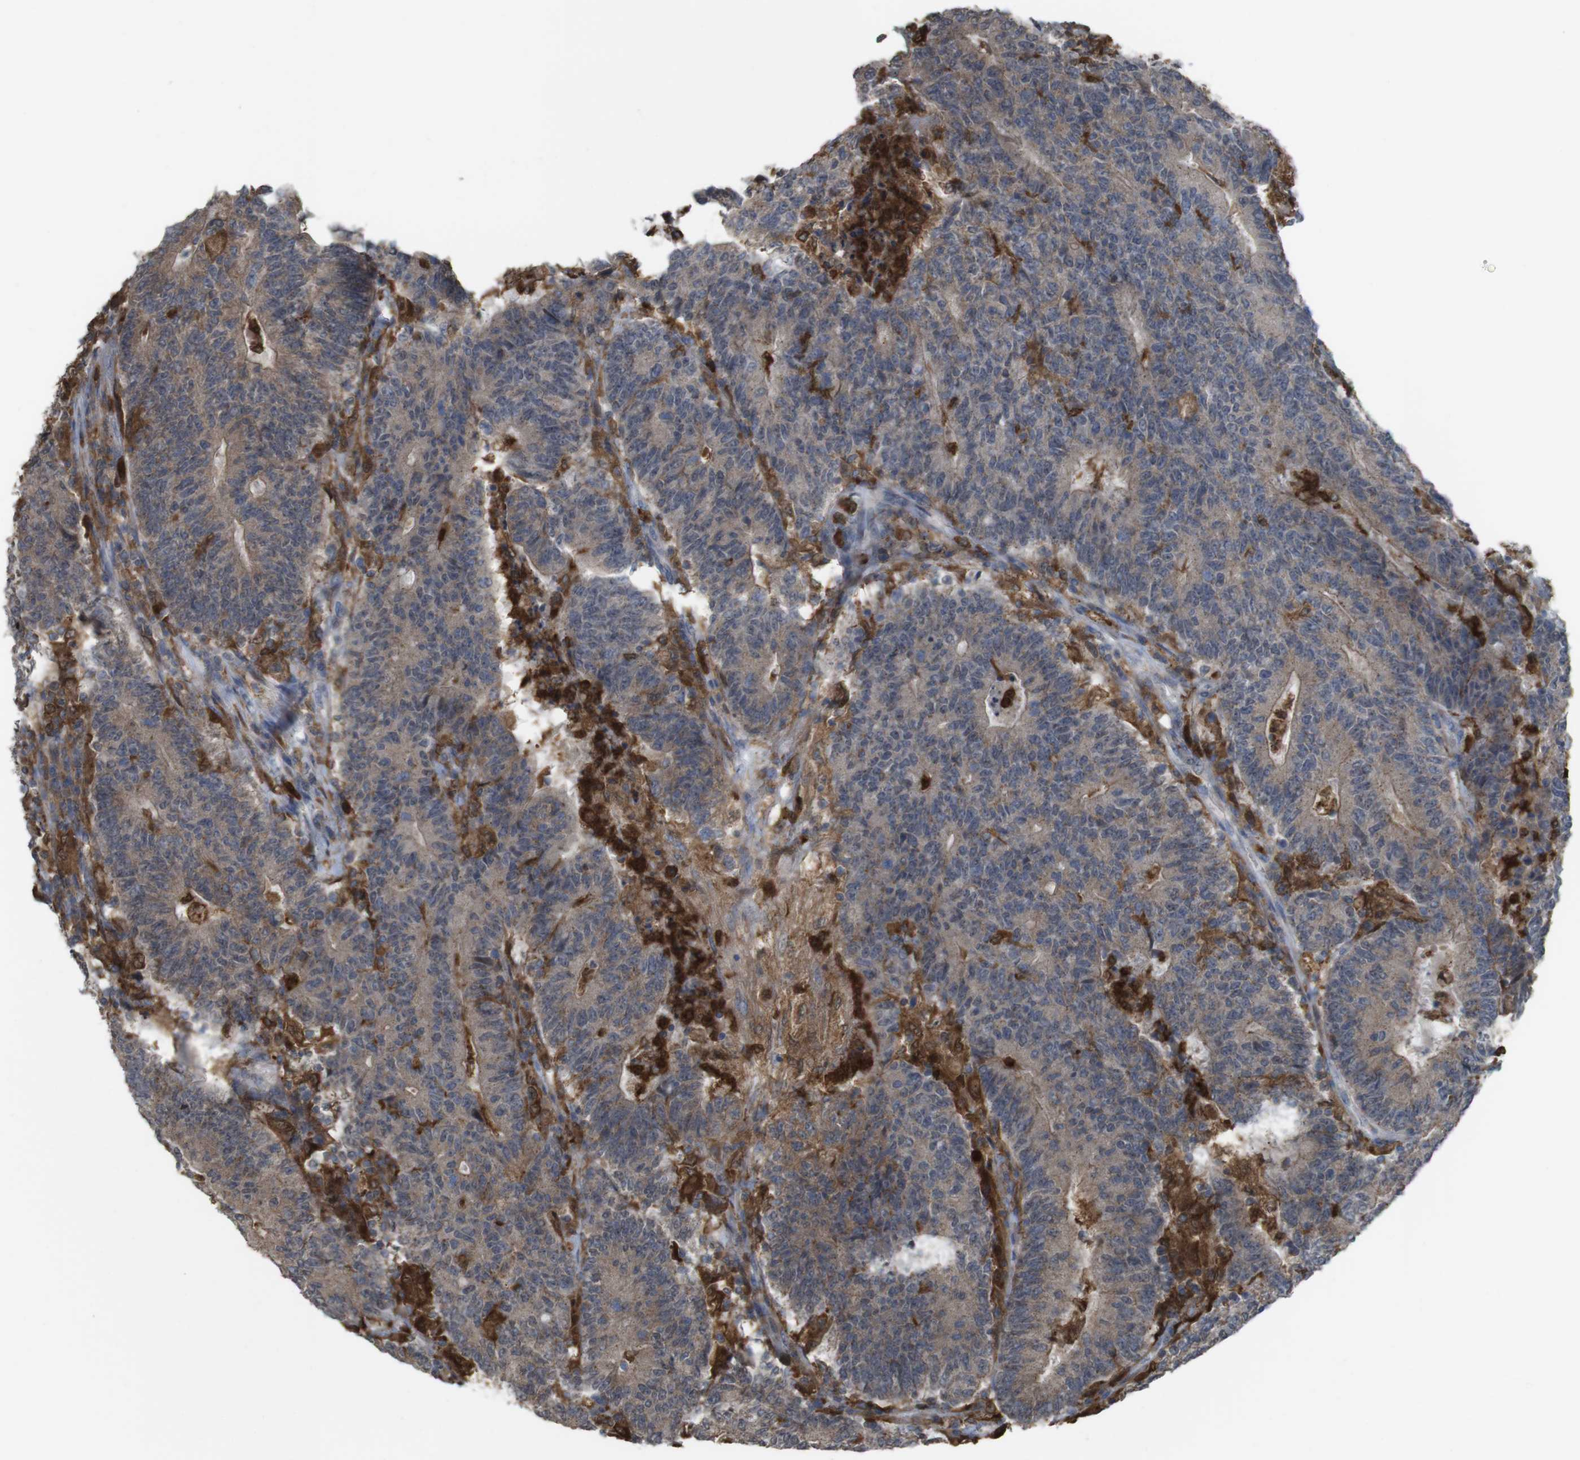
{"staining": {"intensity": "weak", "quantity": ">75%", "location": "cytoplasmic/membranous"}, "tissue": "colorectal cancer", "cell_type": "Tumor cells", "image_type": "cancer", "snomed": [{"axis": "morphology", "description": "Normal tissue, NOS"}, {"axis": "morphology", "description": "Adenocarcinoma, NOS"}, {"axis": "topography", "description": "Colon"}], "caption": "A brown stain shows weak cytoplasmic/membranous staining of a protein in human colorectal adenocarcinoma tumor cells.", "gene": "PRKCD", "patient": {"sex": "female", "age": 75}}